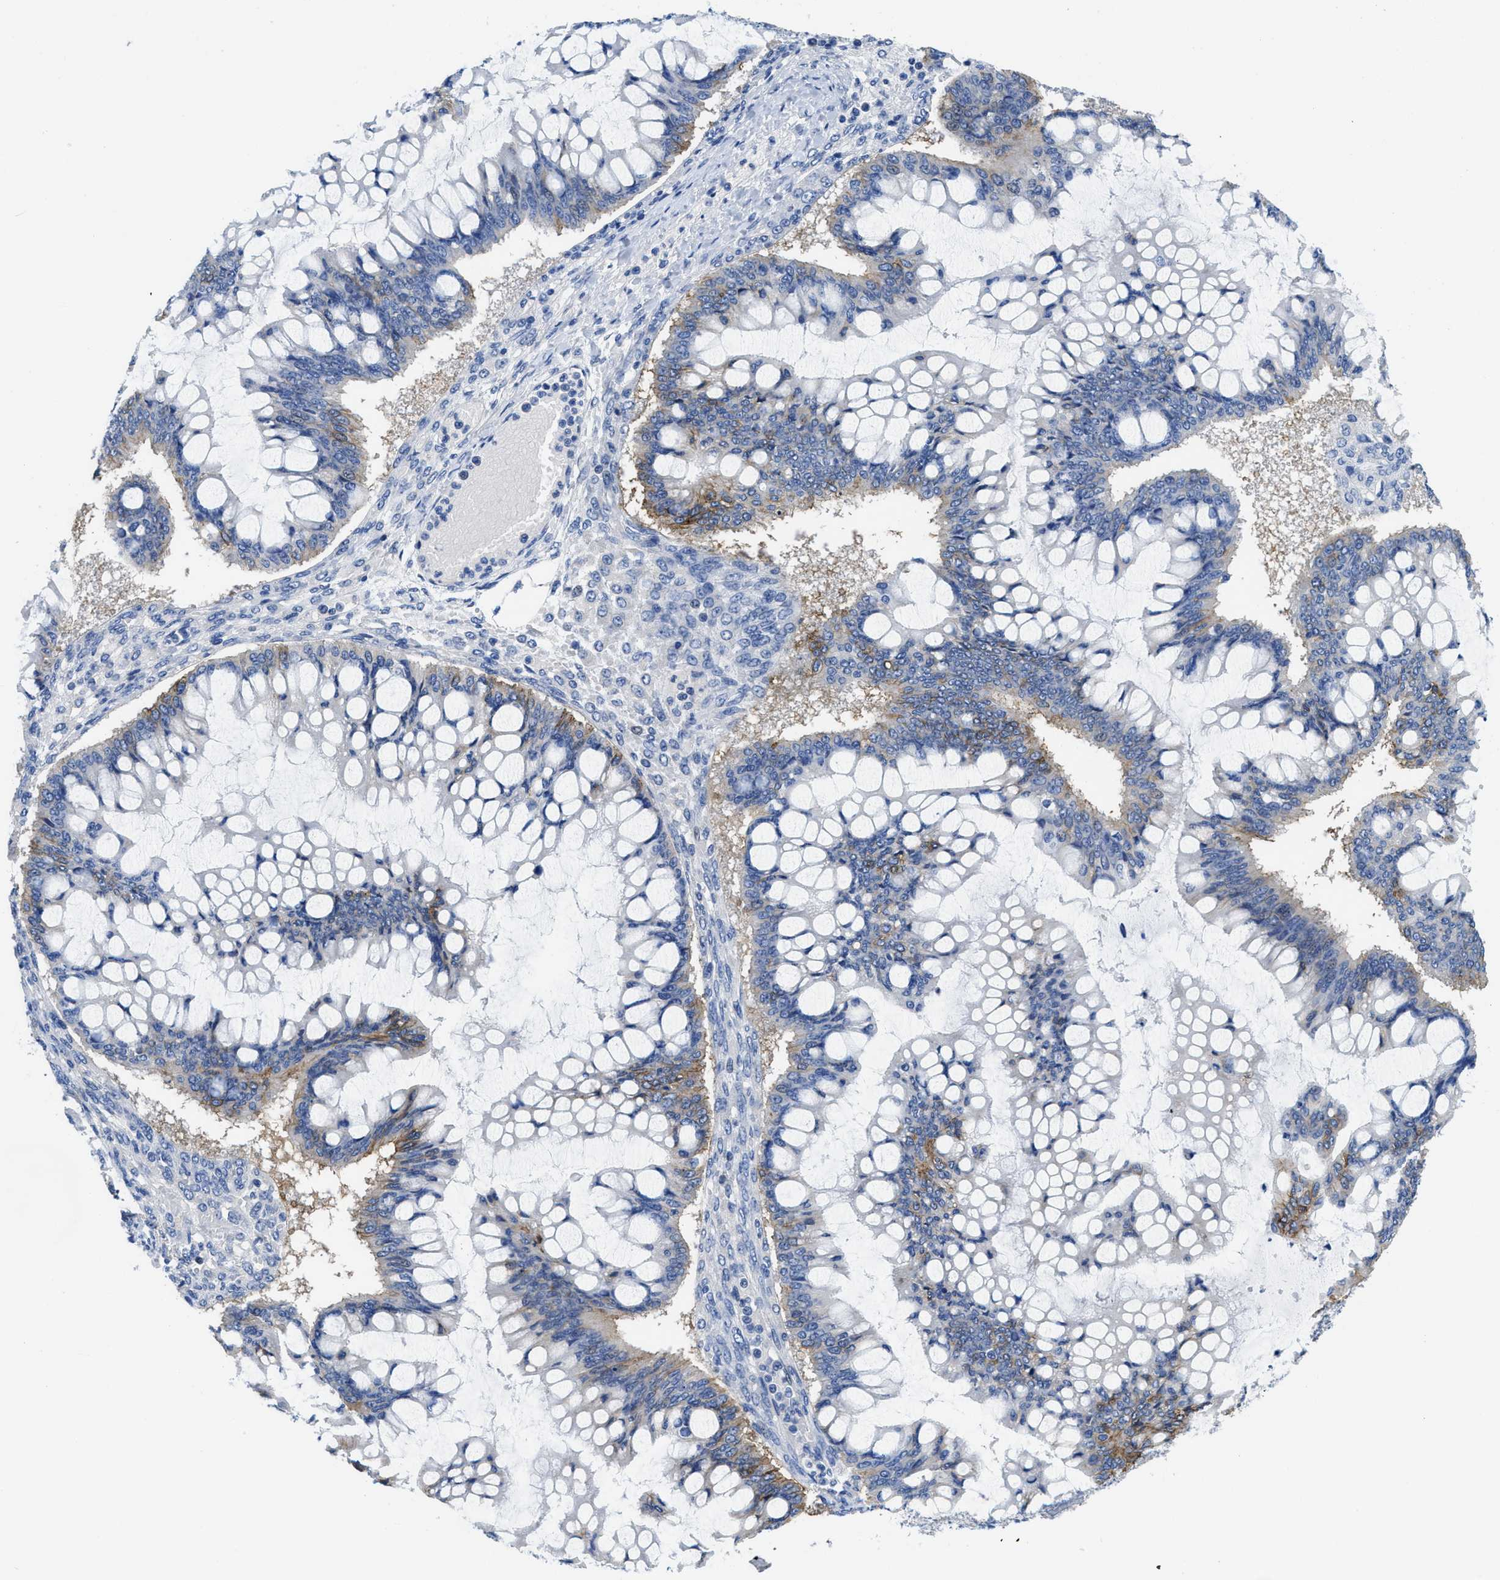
{"staining": {"intensity": "moderate", "quantity": "25%-75%", "location": "cytoplasmic/membranous"}, "tissue": "ovarian cancer", "cell_type": "Tumor cells", "image_type": "cancer", "snomed": [{"axis": "morphology", "description": "Cystadenocarcinoma, mucinous, NOS"}, {"axis": "topography", "description": "Ovary"}], "caption": "Human ovarian mucinous cystadenocarcinoma stained with a brown dye reveals moderate cytoplasmic/membranous positive expression in approximately 25%-75% of tumor cells.", "gene": "CA9", "patient": {"sex": "female", "age": 73}}